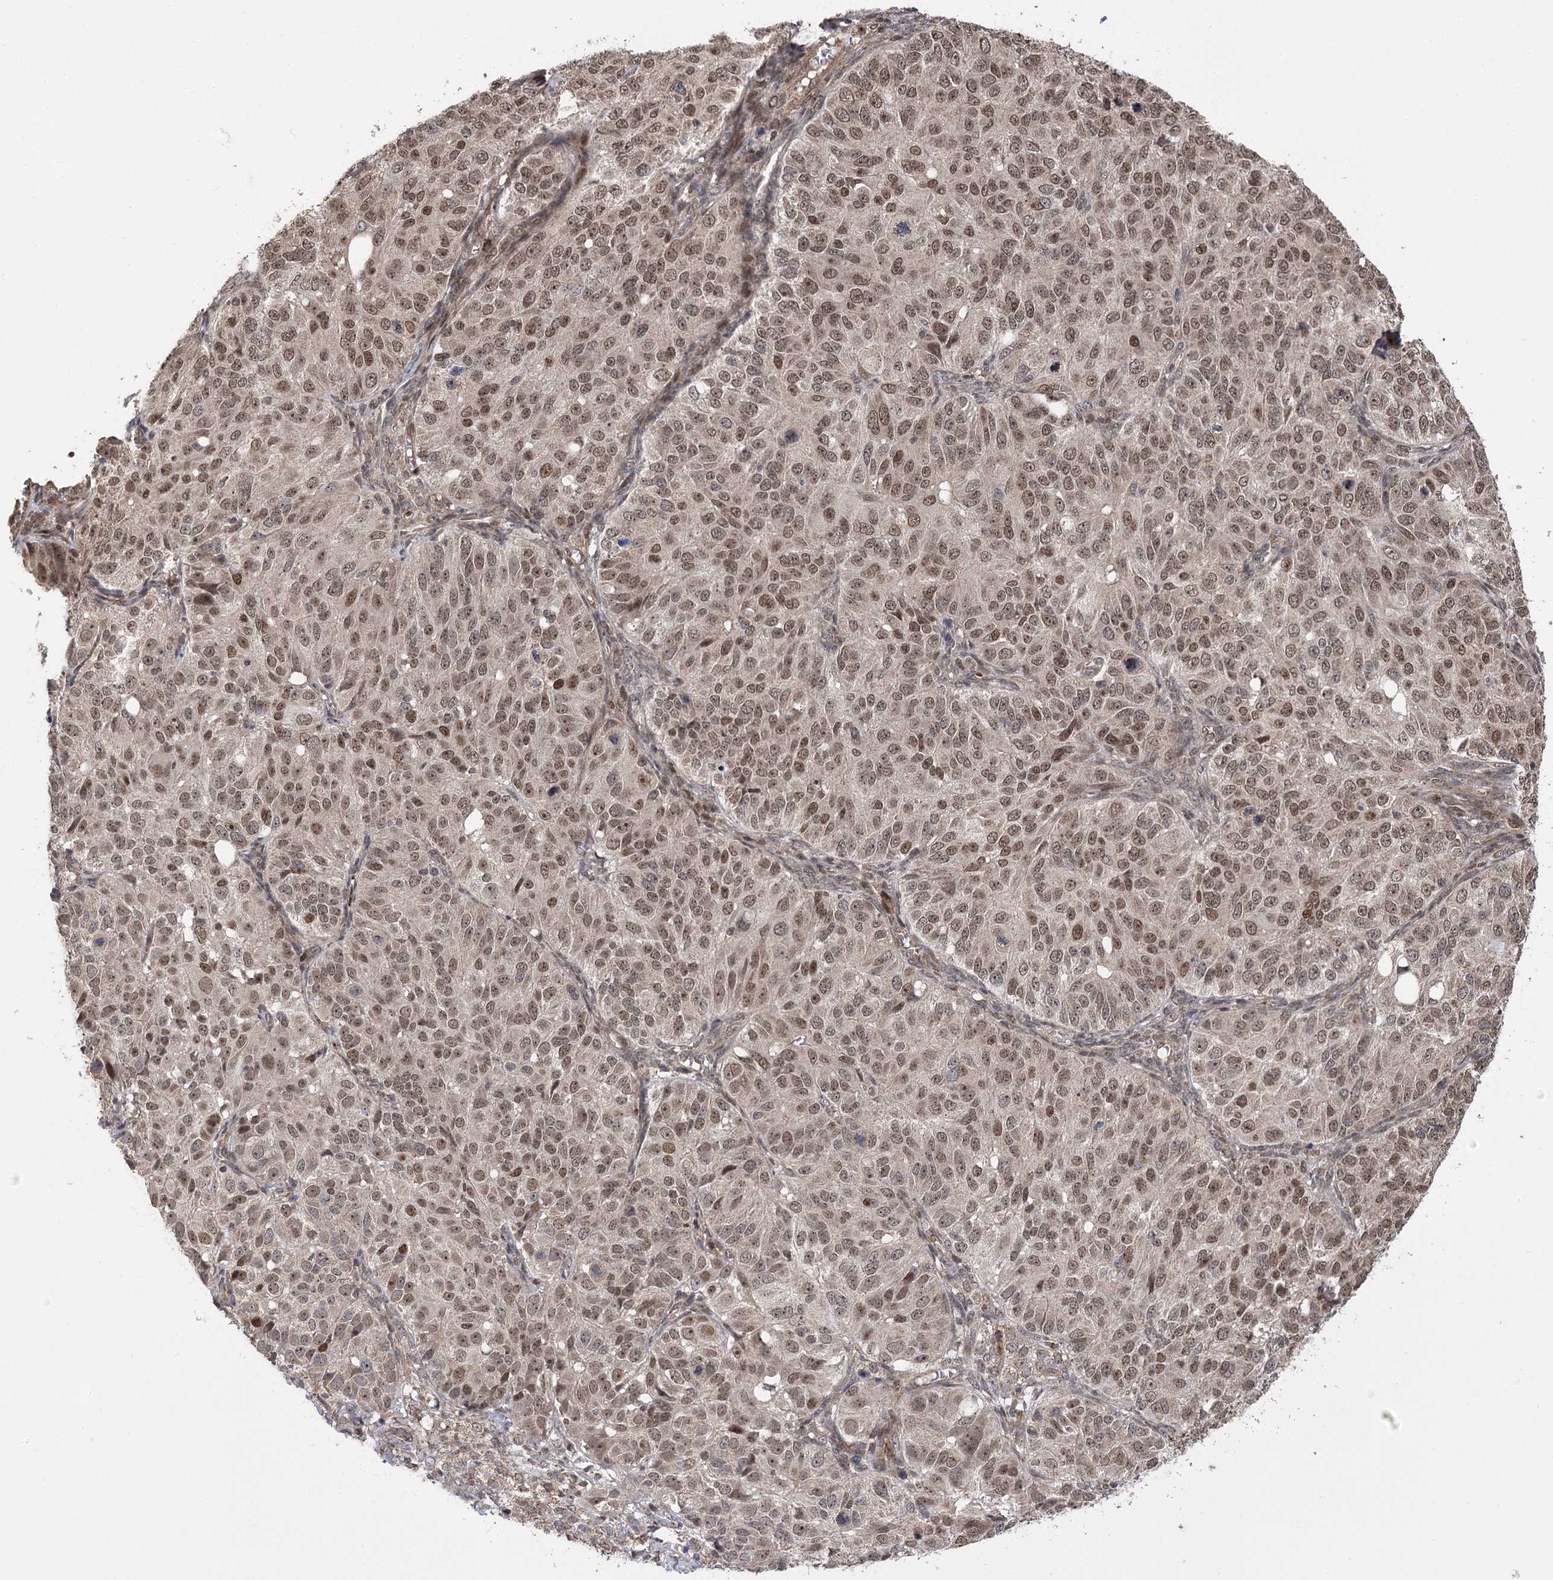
{"staining": {"intensity": "moderate", "quantity": ">75%", "location": "nuclear"}, "tissue": "ovarian cancer", "cell_type": "Tumor cells", "image_type": "cancer", "snomed": [{"axis": "morphology", "description": "Carcinoma, endometroid"}, {"axis": "topography", "description": "Ovary"}], "caption": "High-magnification brightfield microscopy of ovarian endometroid carcinoma stained with DAB (brown) and counterstained with hematoxylin (blue). tumor cells exhibit moderate nuclear staining is appreciated in about>75% of cells.", "gene": "TENM2", "patient": {"sex": "female", "age": 51}}